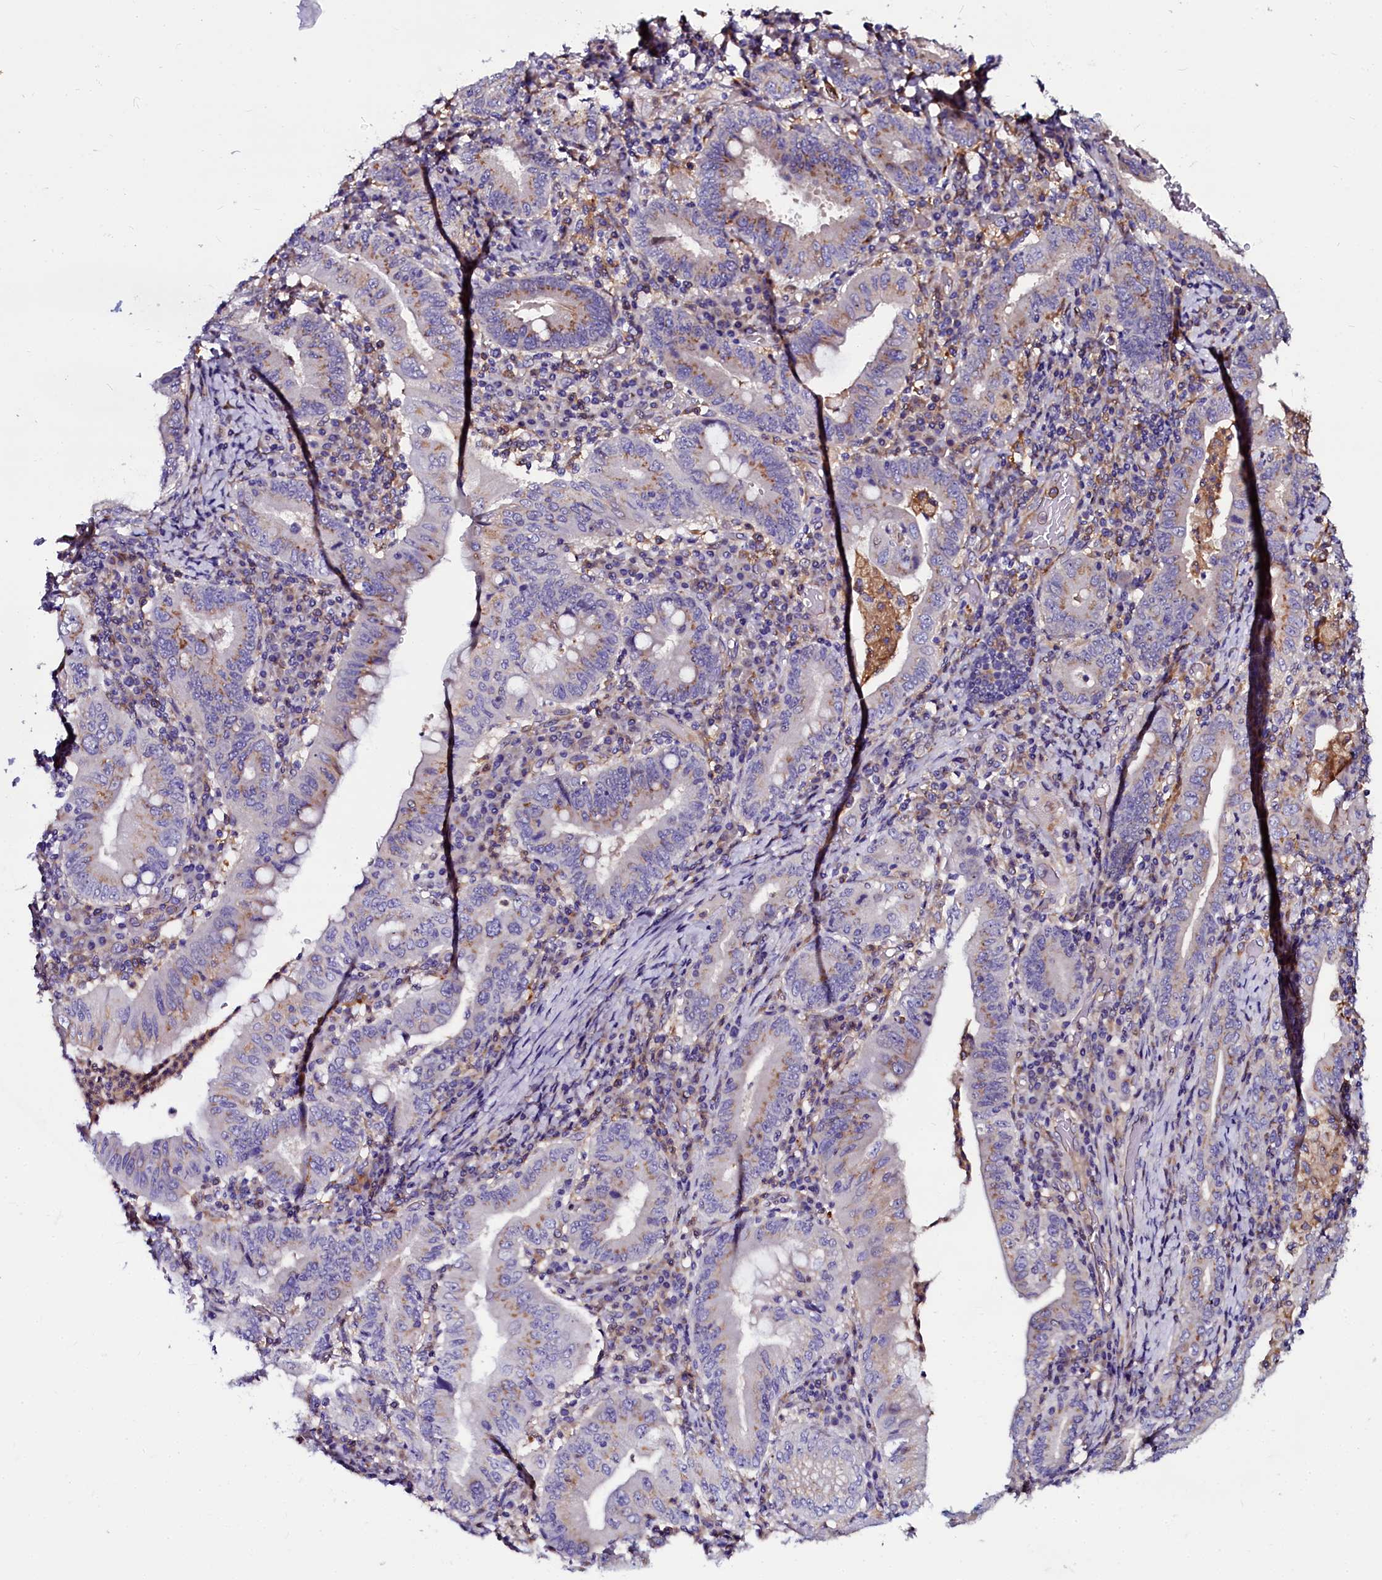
{"staining": {"intensity": "moderate", "quantity": "<25%", "location": "cytoplasmic/membranous"}, "tissue": "stomach cancer", "cell_type": "Tumor cells", "image_type": "cancer", "snomed": [{"axis": "morphology", "description": "Normal tissue, NOS"}, {"axis": "morphology", "description": "Adenocarcinoma, NOS"}, {"axis": "topography", "description": "Esophagus"}, {"axis": "topography", "description": "Stomach, upper"}, {"axis": "topography", "description": "Peripheral nerve tissue"}], "caption": "The image shows immunohistochemical staining of stomach cancer (adenocarcinoma). There is moderate cytoplasmic/membranous positivity is seen in approximately <25% of tumor cells.", "gene": "OTOL1", "patient": {"sex": "male", "age": 62}}